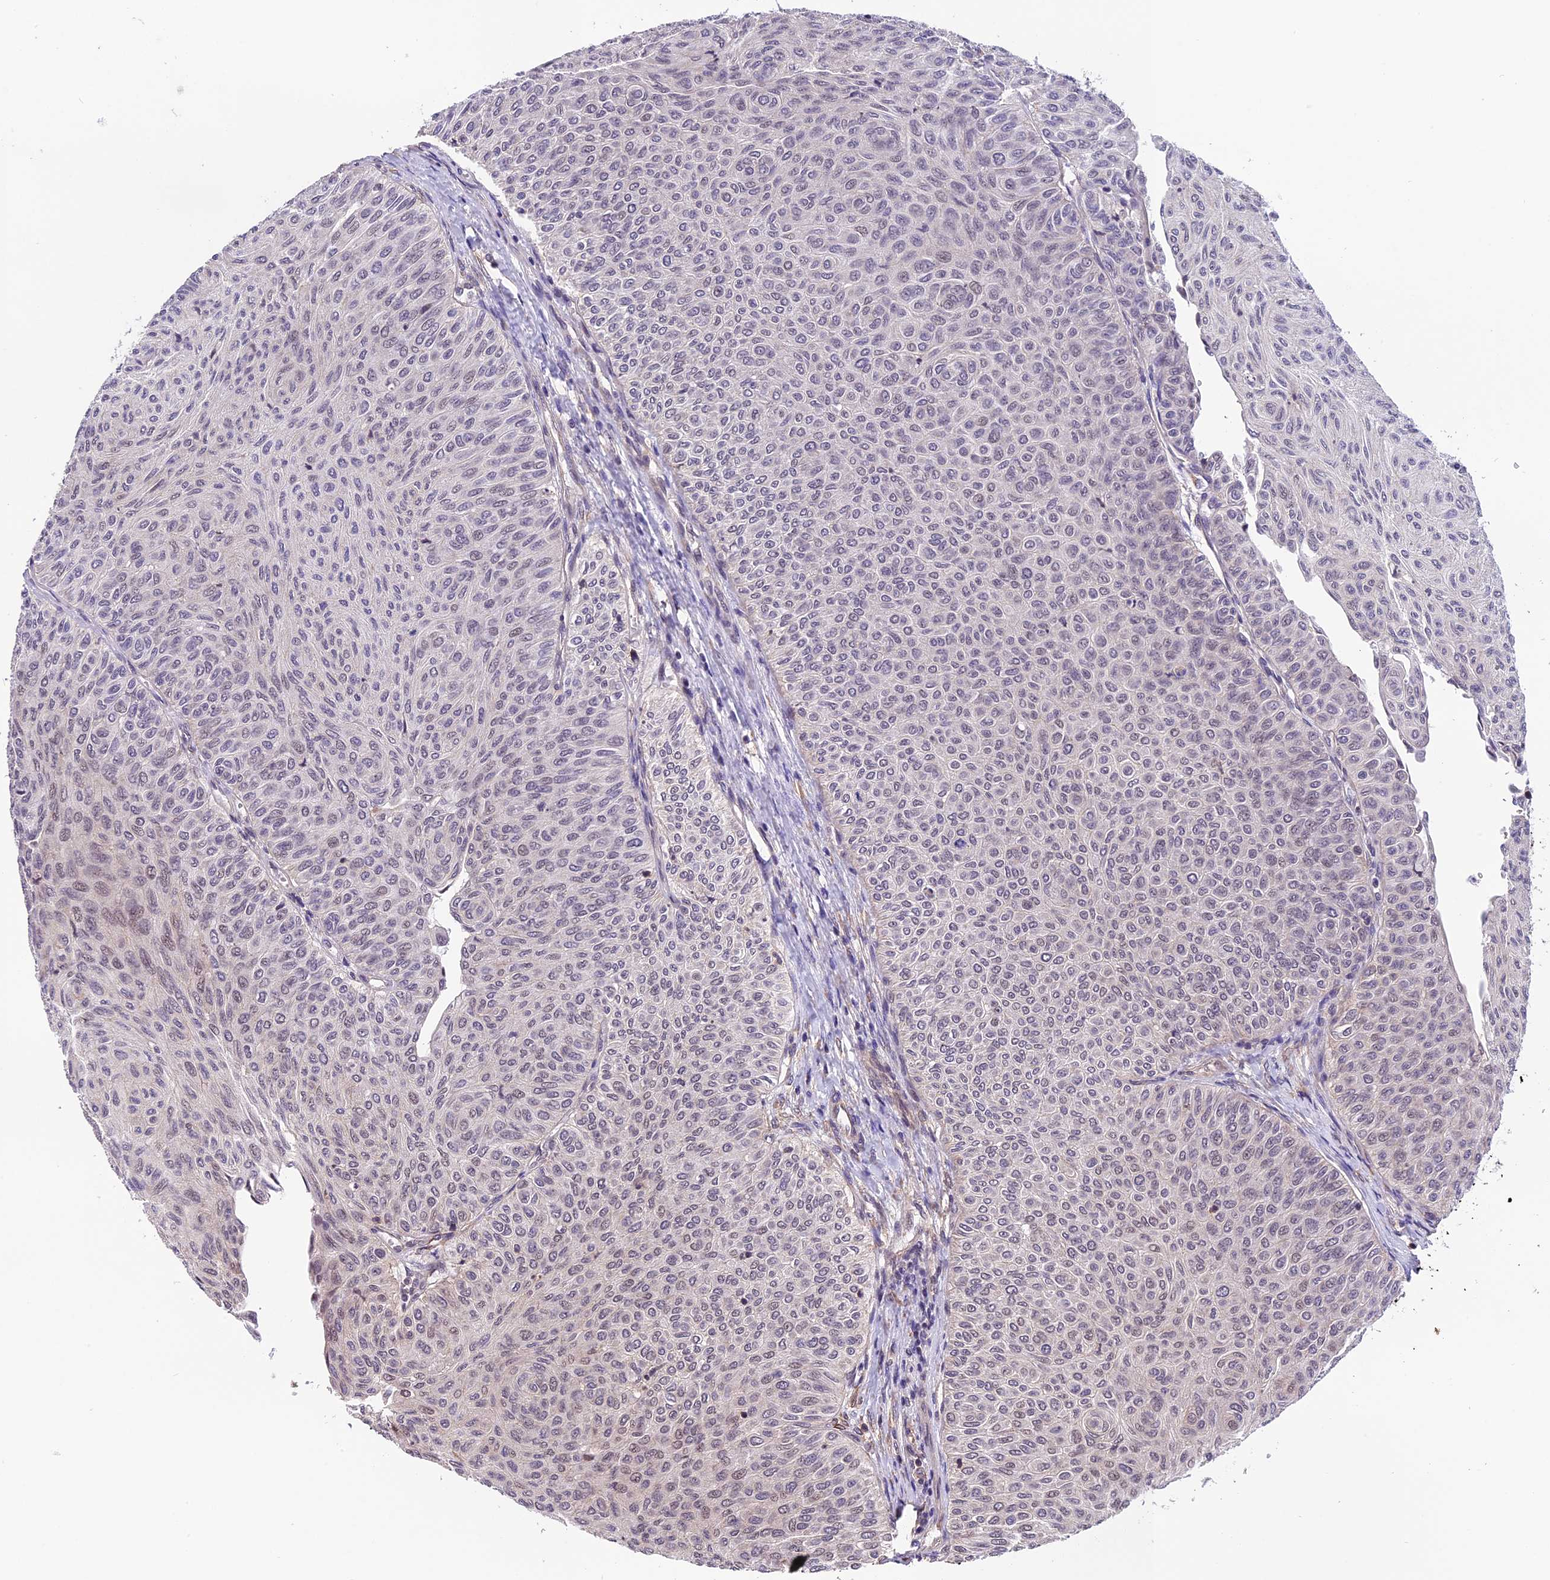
{"staining": {"intensity": "moderate", "quantity": "25%-75%", "location": "cytoplasmic/membranous,nuclear"}, "tissue": "urothelial cancer", "cell_type": "Tumor cells", "image_type": "cancer", "snomed": [{"axis": "morphology", "description": "Urothelial carcinoma, Low grade"}, {"axis": "topography", "description": "Urinary bladder"}], "caption": "A medium amount of moderate cytoplasmic/membranous and nuclear expression is identified in approximately 25%-75% of tumor cells in urothelial cancer tissue.", "gene": "ZC3H4", "patient": {"sex": "male", "age": 78}}